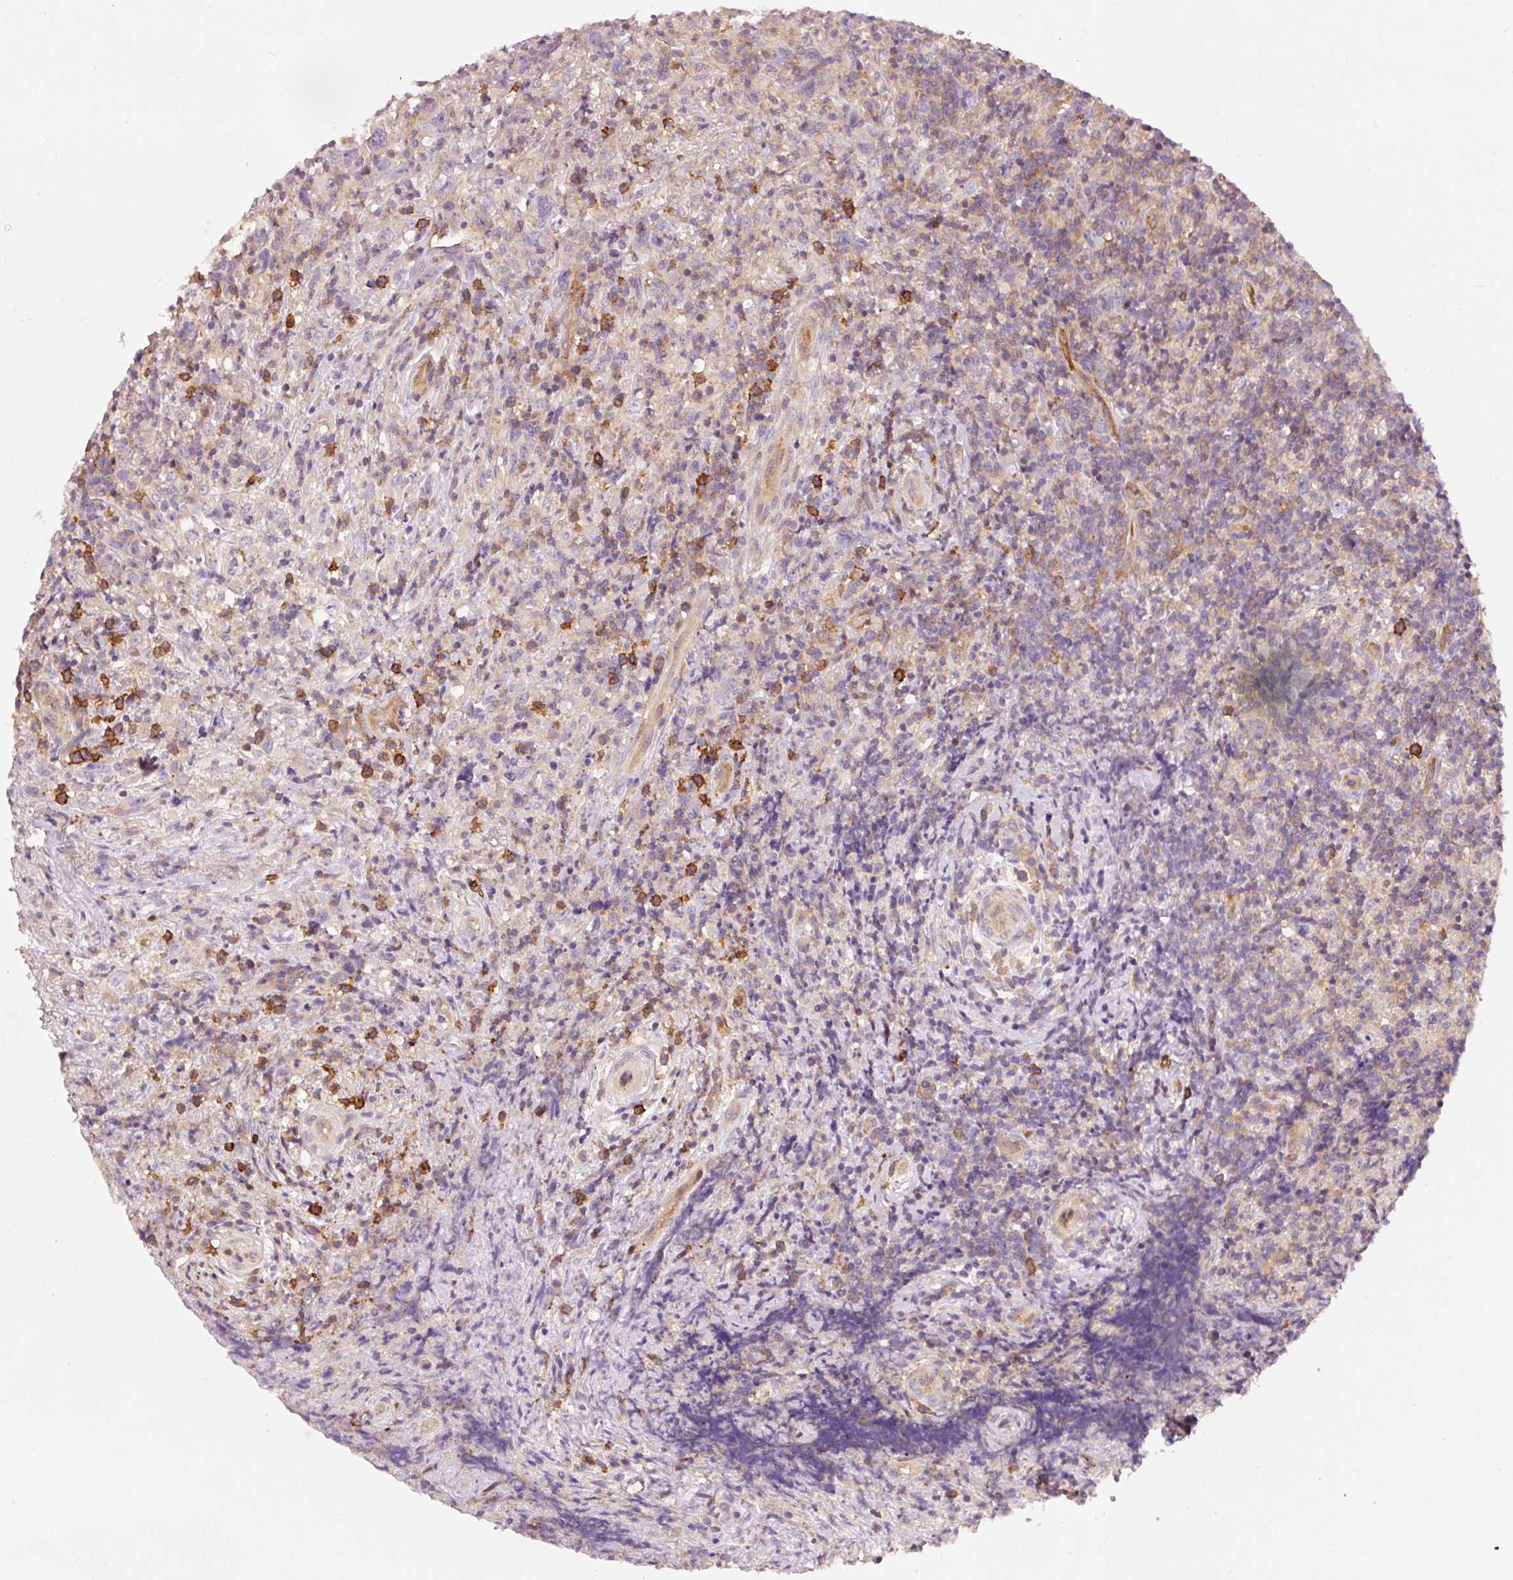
{"staining": {"intensity": "negative", "quantity": "none", "location": "none"}, "tissue": "lymphoma", "cell_type": "Tumor cells", "image_type": "cancer", "snomed": [{"axis": "morphology", "description": "Hodgkin's disease, NOS"}, {"axis": "topography", "description": "Lymph node"}], "caption": "Hodgkin's disease was stained to show a protein in brown. There is no significant positivity in tumor cells.", "gene": "IQGAP2", "patient": {"sex": "female", "age": 18}}